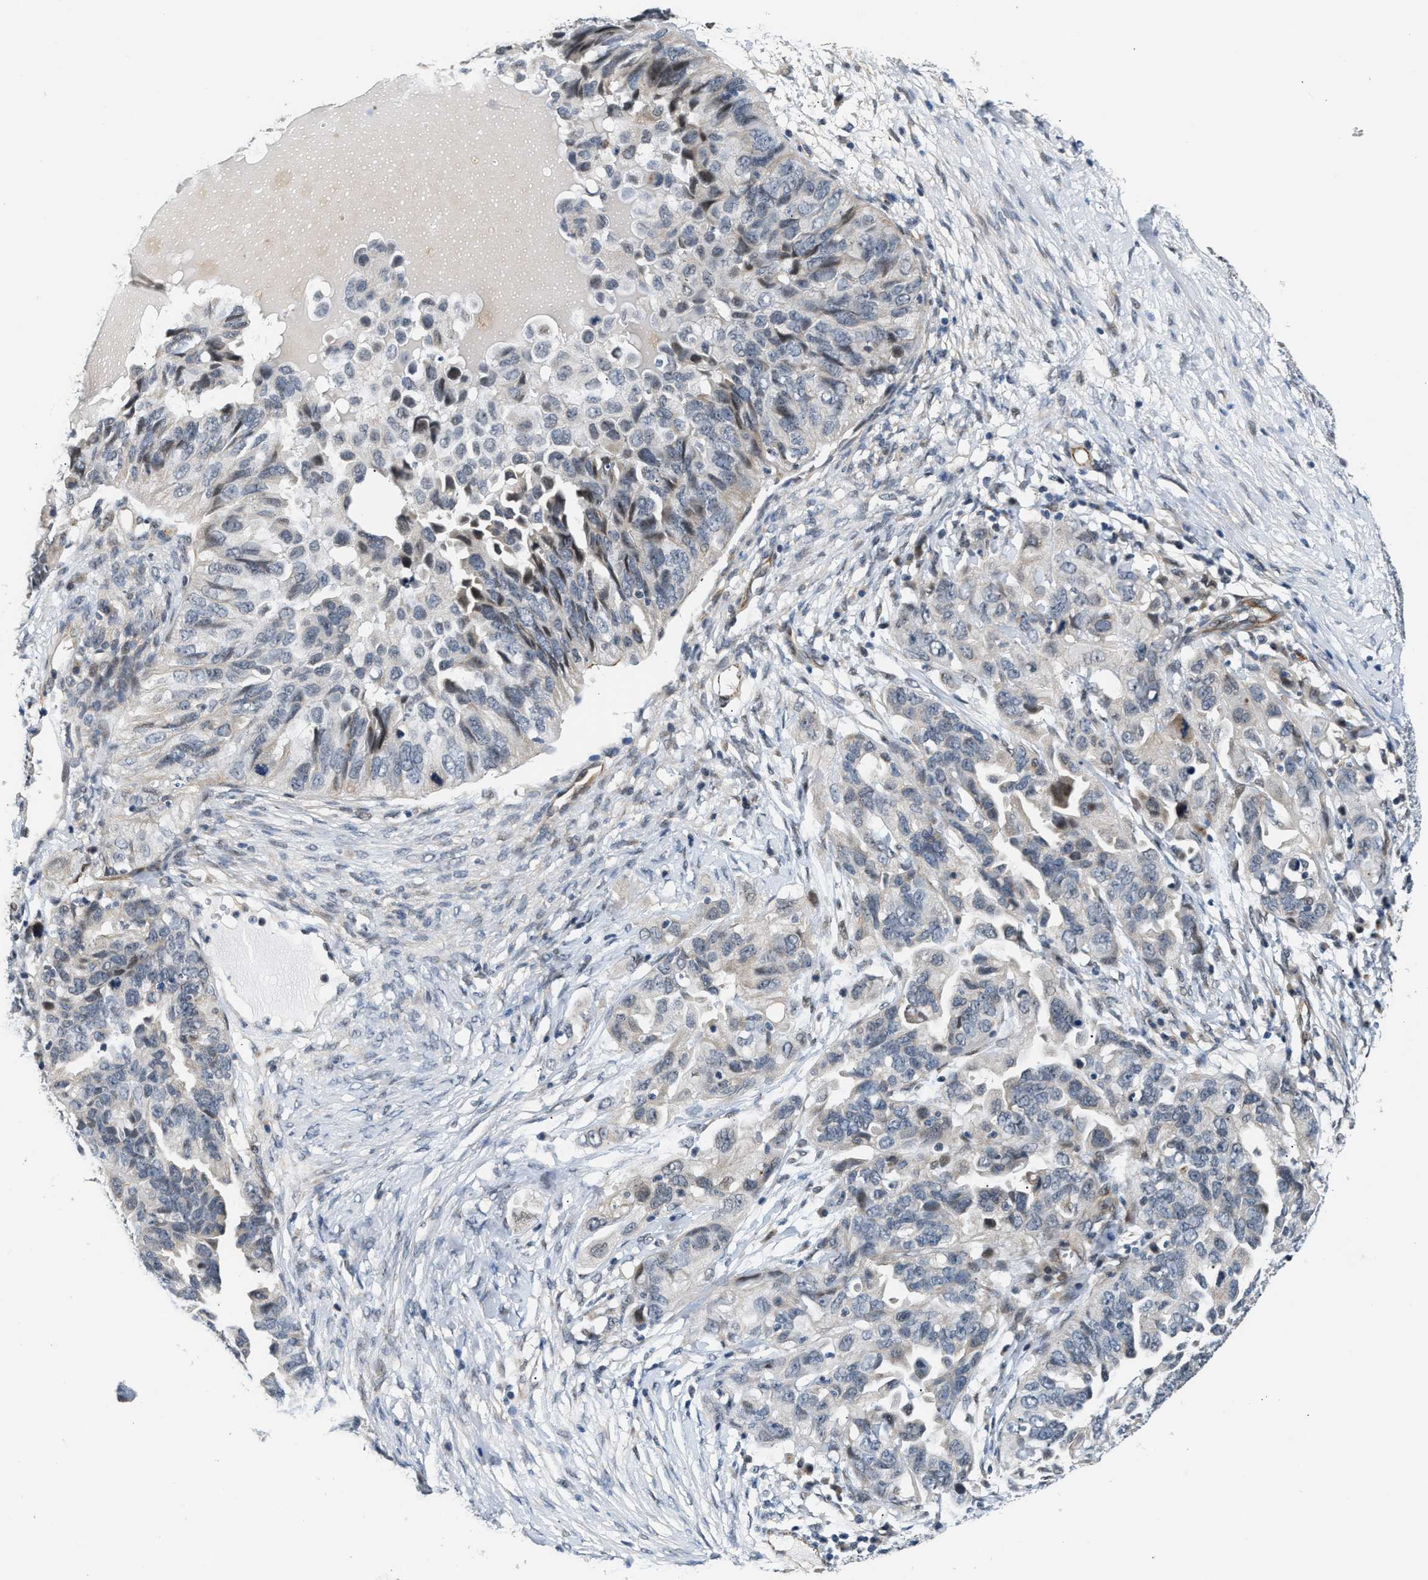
{"staining": {"intensity": "negative", "quantity": "none", "location": "none"}, "tissue": "ovarian cancer", "cell_type": "Tumor cells", "image_type": "cancer", "snomed": [{"axis": "morphology", "description": "Cystadenocarcinoma, serous, NOS"}, {"axis": "topography", "description": "Ovary"}], "caption": "A high-resolution micrograph shows immunohistochemistry (IHC) staining of ovarian cancer (serous cystadenocarcinoma), which reveals no significant expression in tumor cells.", "gene": "PPM1H", "patient": {"sex": "female", "age": 82}}